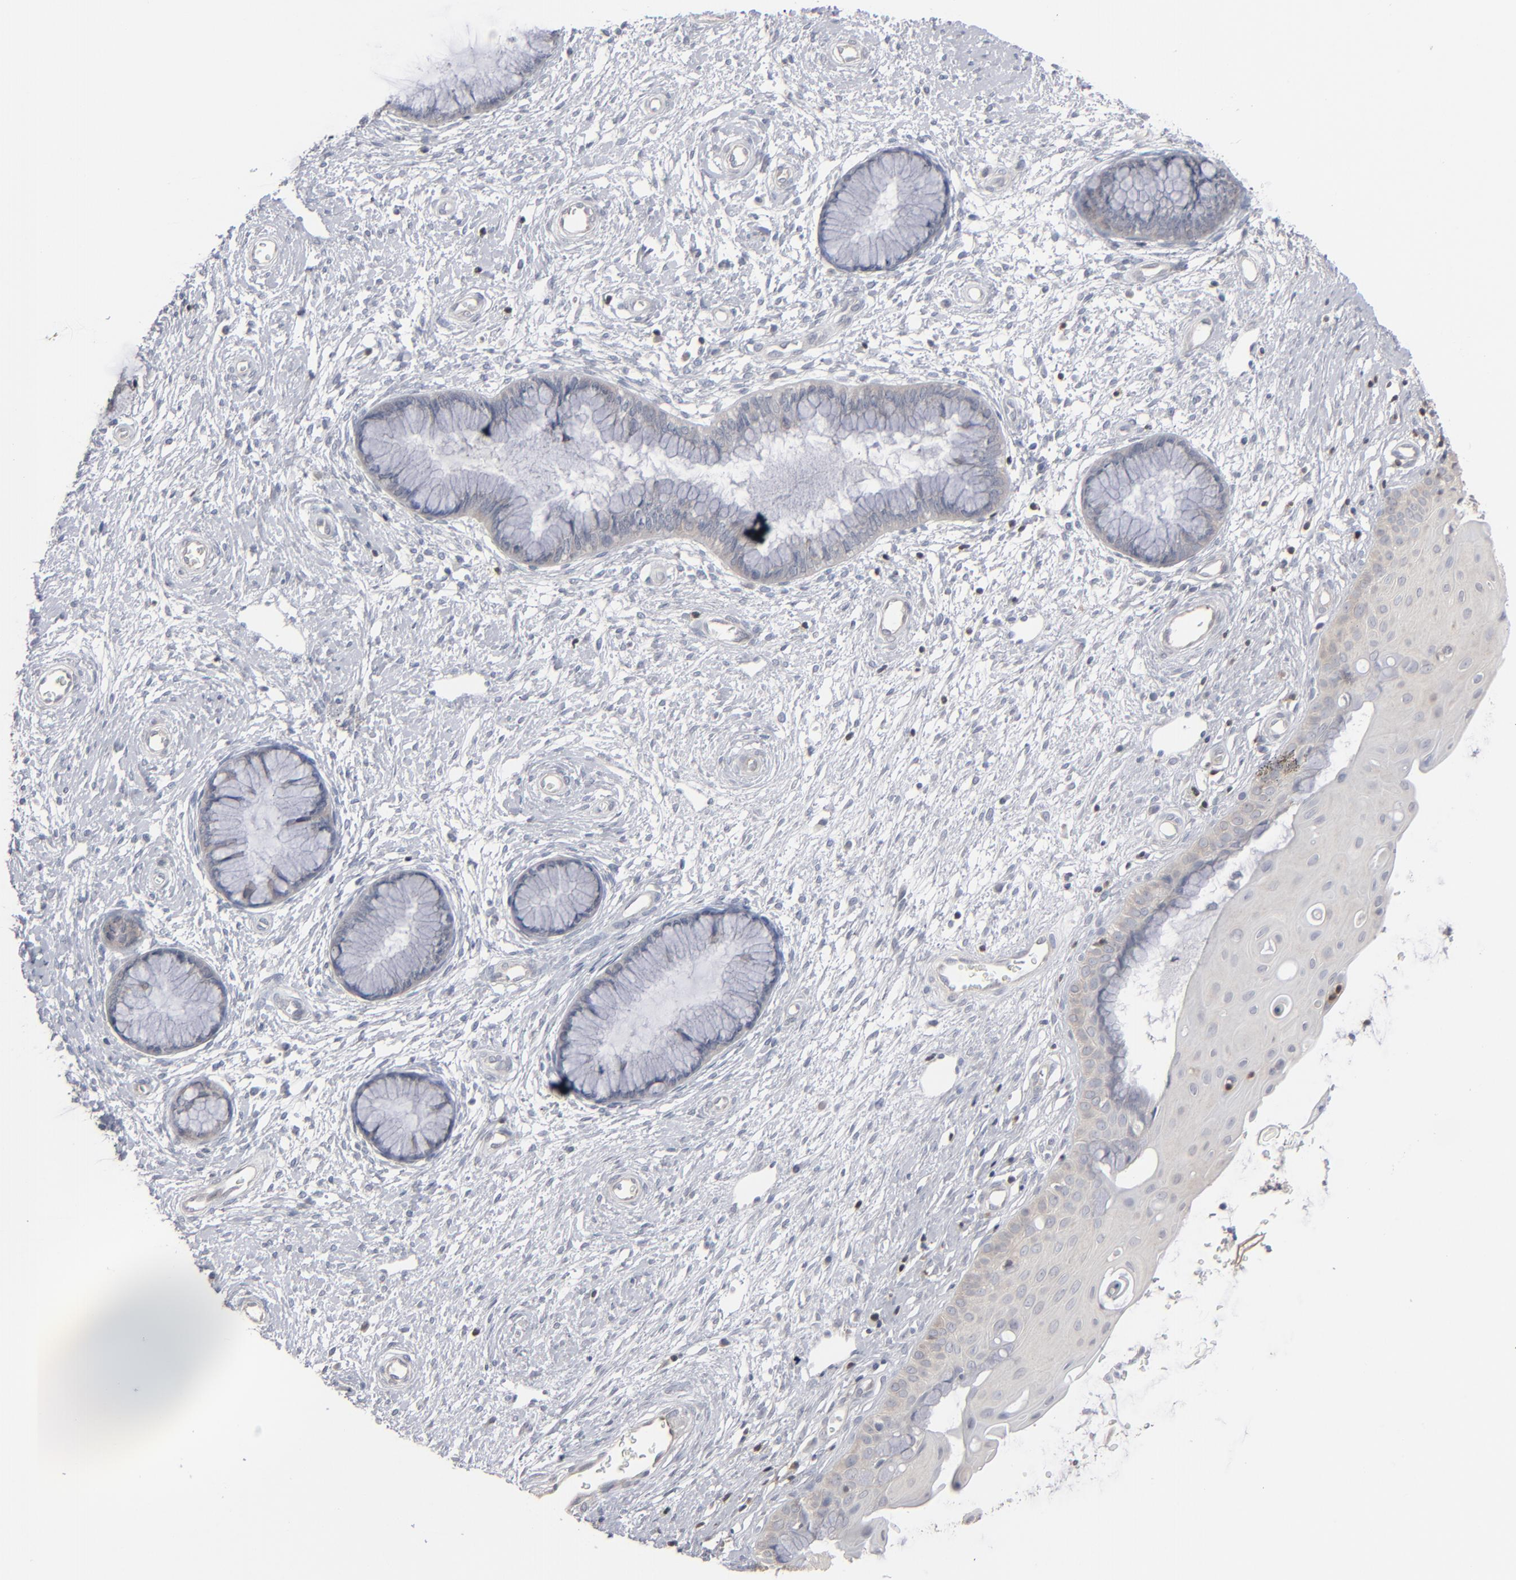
{"staining": {"intensity": "negative", "quantity": "none", "location": "none"}, "tissue": "cervix", "cell_type": "Glandular cells", "image_type": "normal", "snomed": [{"axis": "morphology", "description": "Normal tissue, NOS"}, {"axis": "topography", "description": "Cervix"}], "caption": "Unremarkable cervix was stained to show a protein in brown. There is no significant staining in glandular cells.", "gene": "STAT4", "patient": {"sex": "female", "age": 55}}